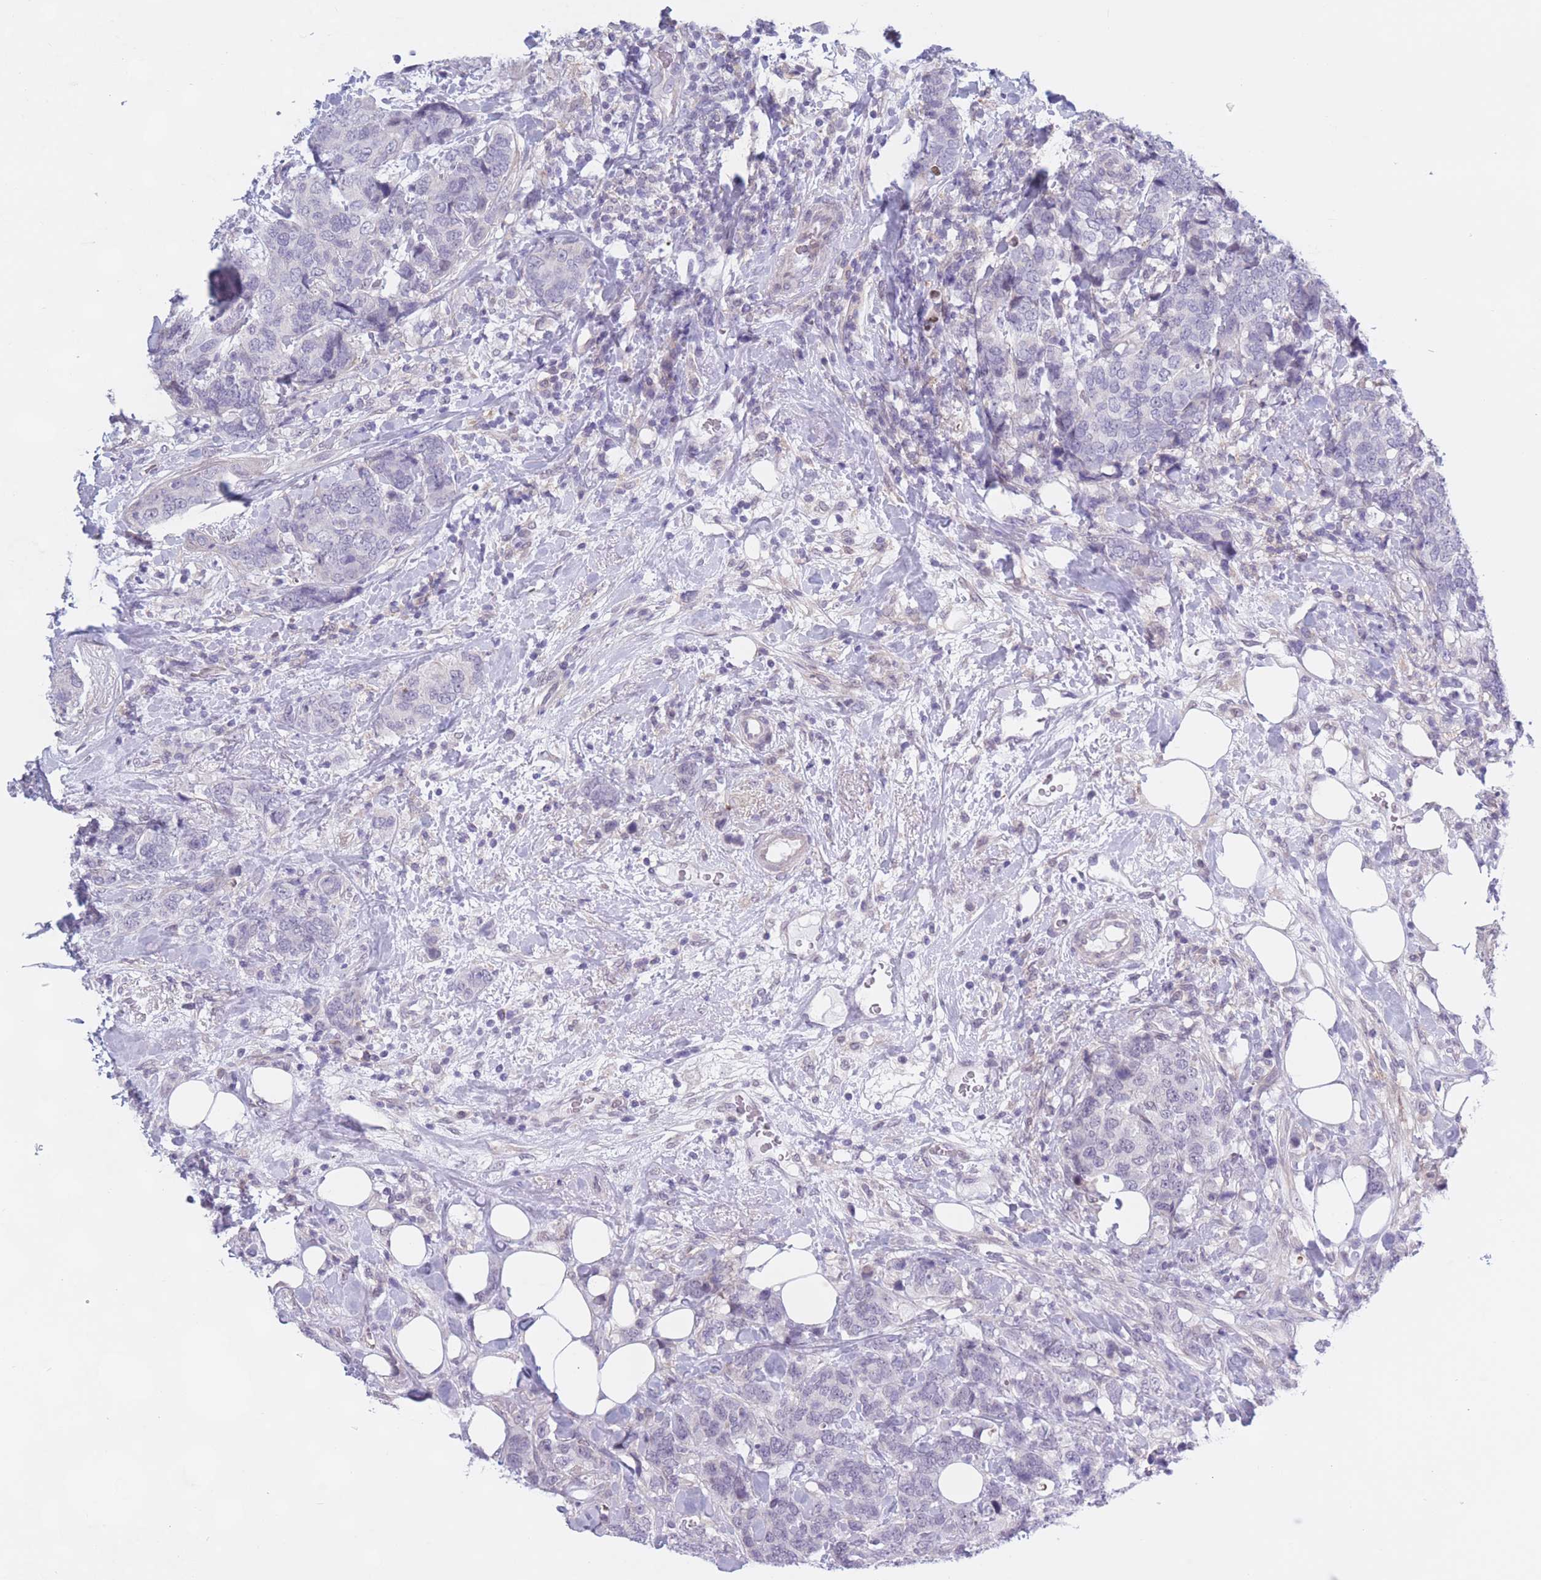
{"staining": {"intensity": "negative", "quantity": "none", "location": "none"}, "tissue": "breast cancer", "cell_type": "Tumor cells", "image_type": "cancer", "snomed": [{"axis": "morphology", "description": "Lobular carcinoma"}, {"axis": "topography", "description": "Breast"}], "caption": "High magnification brightfield microscopy of lobular carcinoma (breast) stained with DAB (brown) and counterstained with hematoxylin (blue): tumor cells show no significant expression.", "gene": "PODXL", "patient": {"sex": "female", "age": 59}}